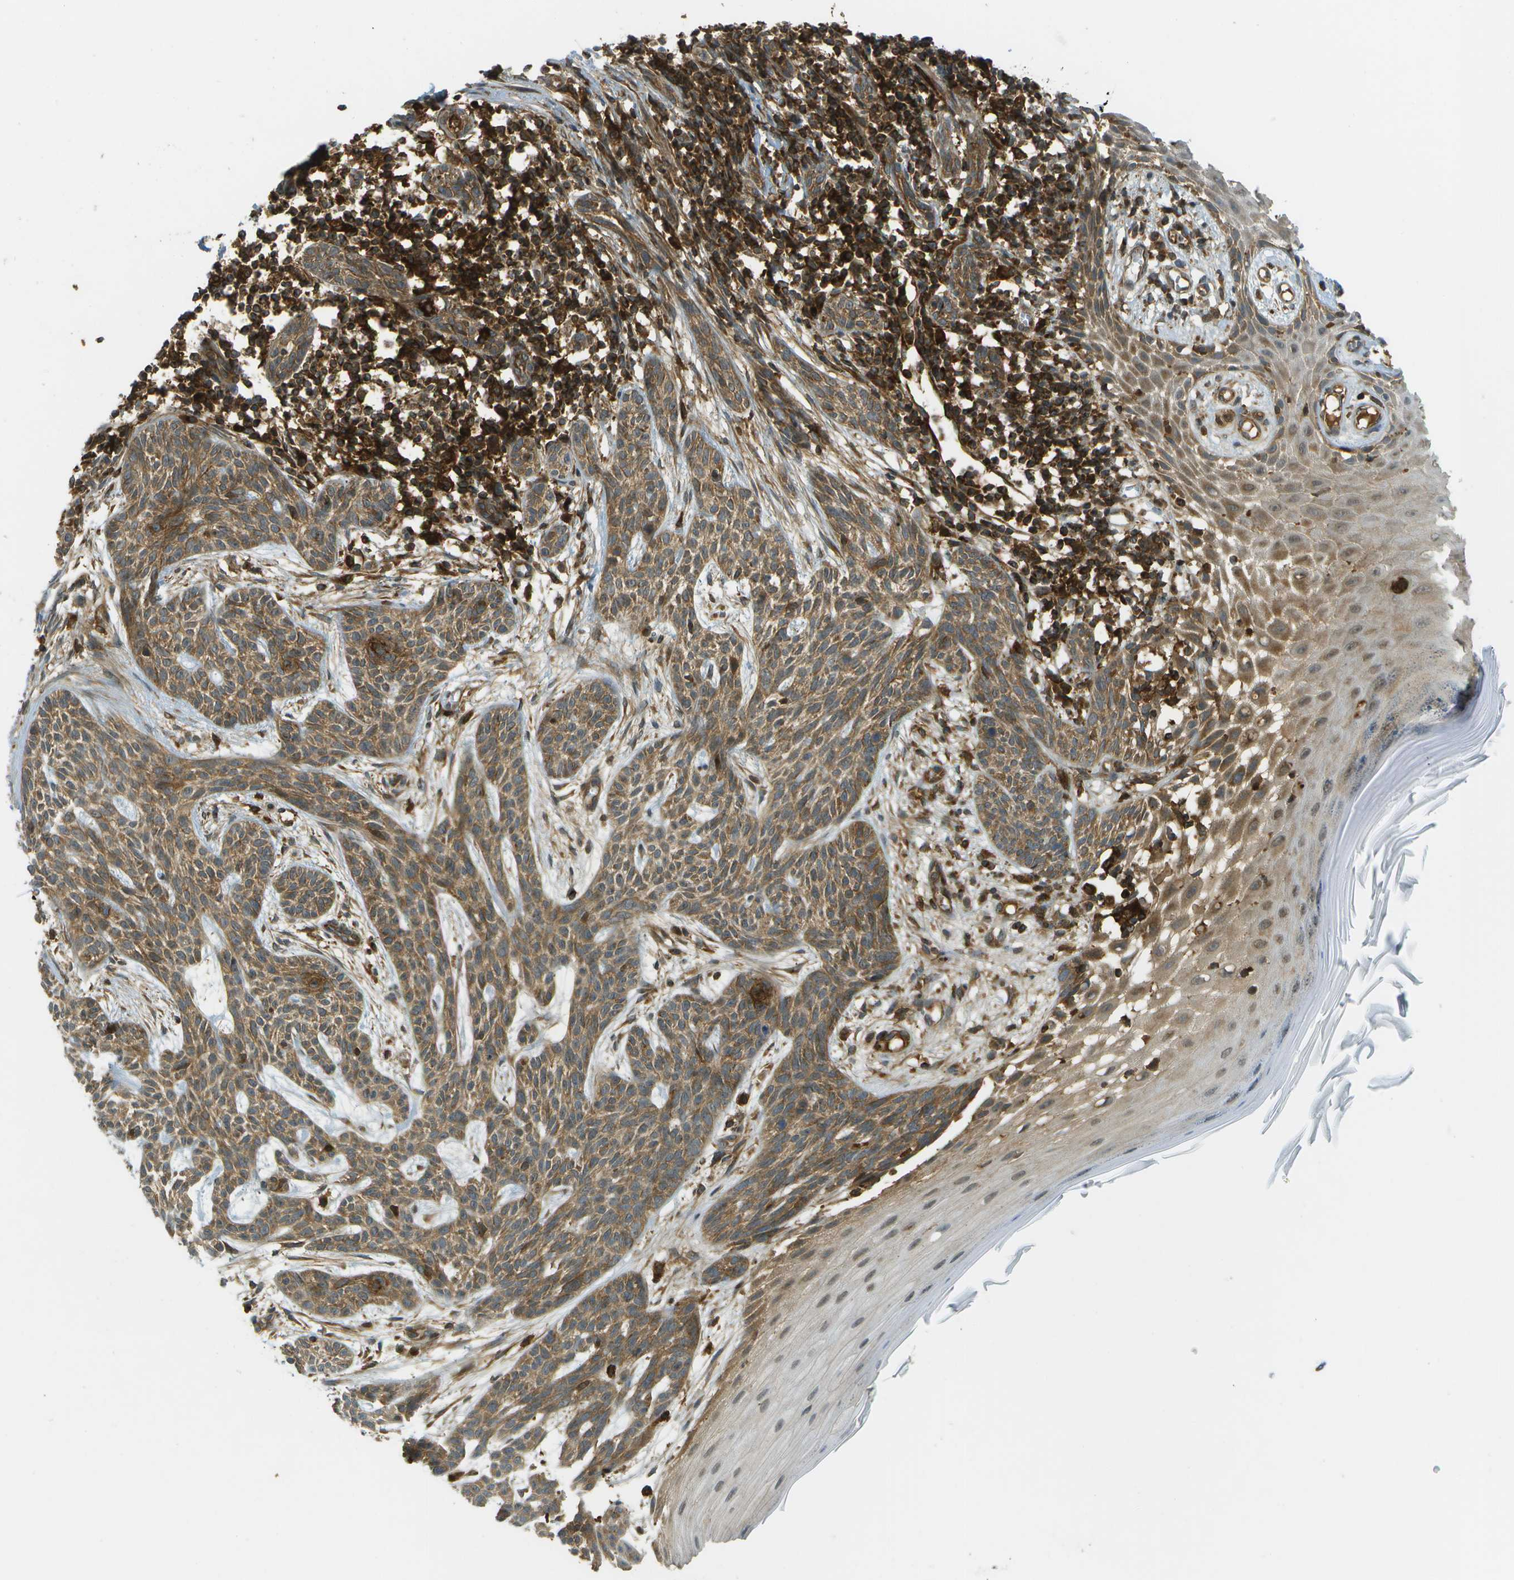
{"staining": {"intensity": "moderate", "quantity": ">75%", "location": "cytoplasmic/membranous"}, "tissue": "skin cancer", "cell_type": "Tumor cells", "image_type": "cancer", "snomed": [{"axis": "morphology", "description": "Basal cell carcinoma"}, {"axis": "topography", "description": "Skin"}], "caption": "The immunohistochemical stain shows moderate cytoplasmic/membranous positivity in tumor cells of skin basal cell carcinoma tissue. The protein of interest is stained brown, and the nuclei are stained in blue (DAB IHC with brightfield microscopy, high magnification).", "gene": "TMTC1", "patient": {"sex": "female", "age": 59}}